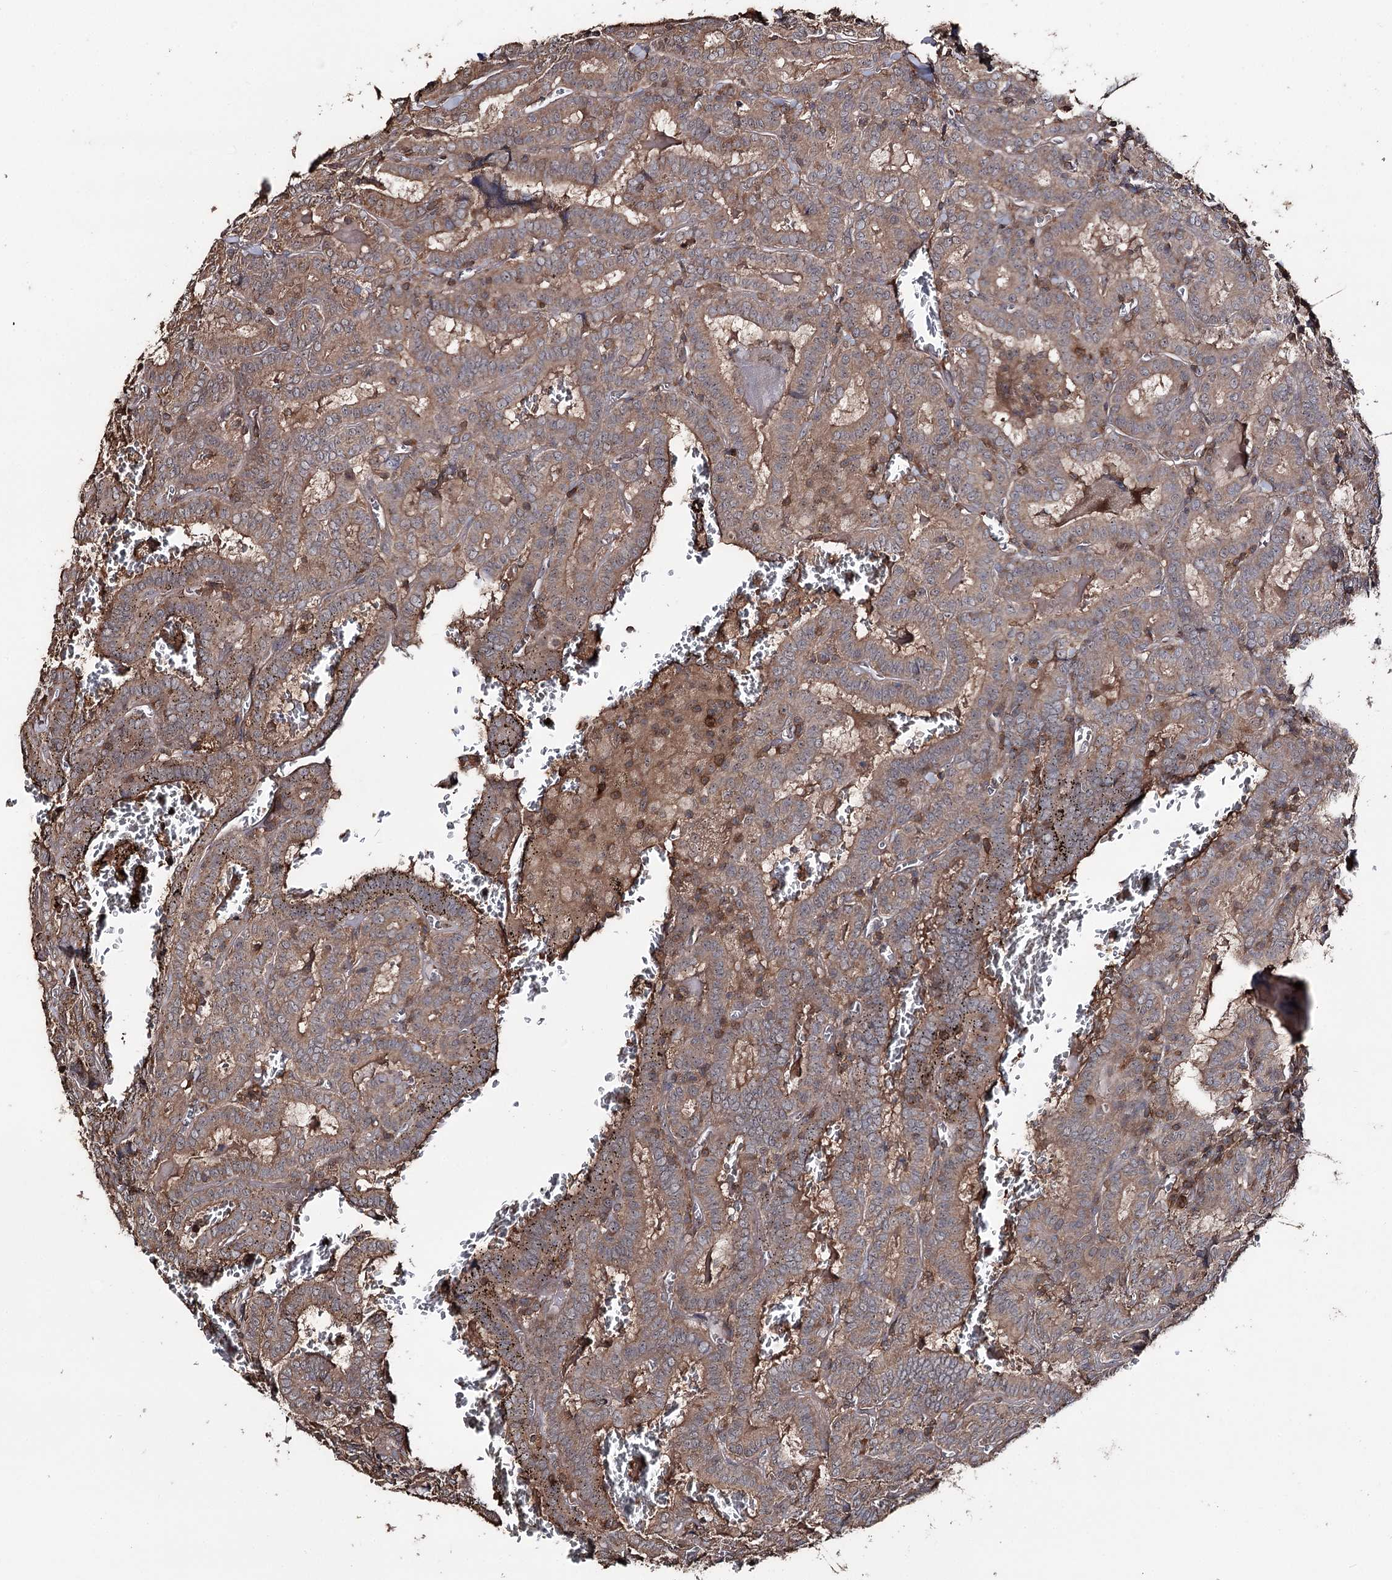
{"staining": {"intensity": "moderate", "quantity": ">75%", "location": "cytoplasmic/membranous"}, "tissue": "thyroid cancer", "cell_type": "Tumor cells", "image_type": "cancer", "snomed": [{"axis": "morphology", "description": "Papillary adenocarcinoma, NOS"}, {"axis": "topography", "description": "Thyroid gland"}], "caption": "Moderate cytoplasmic/membranous positivity for a protein is present in approximately >75% of tumor cells of papillary adenocarcinoma (thyroid) using IHC.", "gene": "FAM53B", "patient": {"sex": "female", "age": 72}}